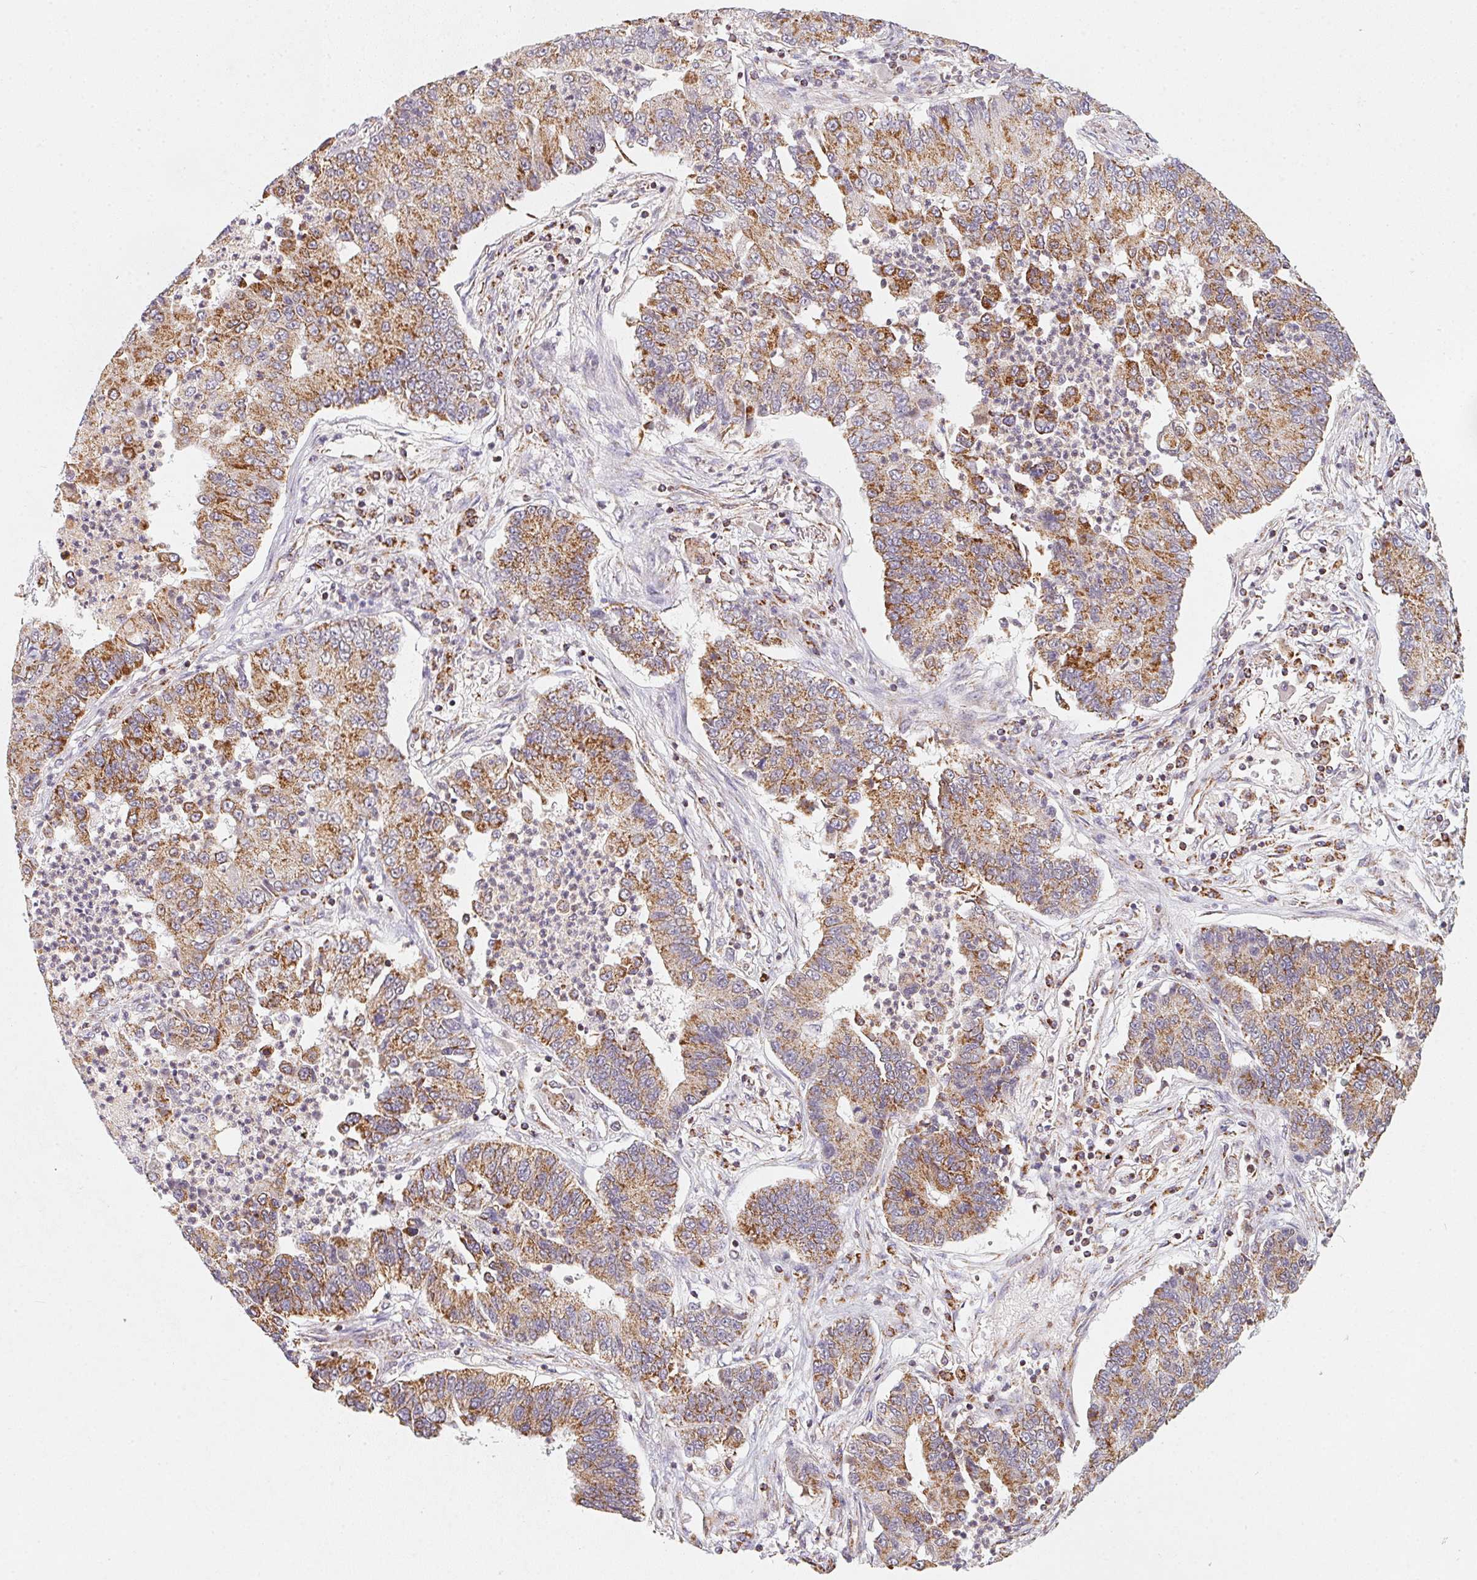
{"staining": {"intensity": "moderate", "quantity": ">75%", "location": "cytoplasmic/membranous"}, "tissue": "lung cancer", "cell_type": "Tumor cells", "image_type": "cancer", "snomed": [{"axis": "morphology", "description": "Adenocarcinoma, NOS"}, {"axis": "topography", "description": "Lung"}], "caption": "The image reveals a brown stain indicating the presence of a protein in the cytoplasmic/membranous of tumor cells in lung cancer (adenocarcinoma). The protein of interest is shown in brown color, while the nuclei are stained blue.", "gene": "NDUFS6", "patient": {"sex": "female", "age": 57}}